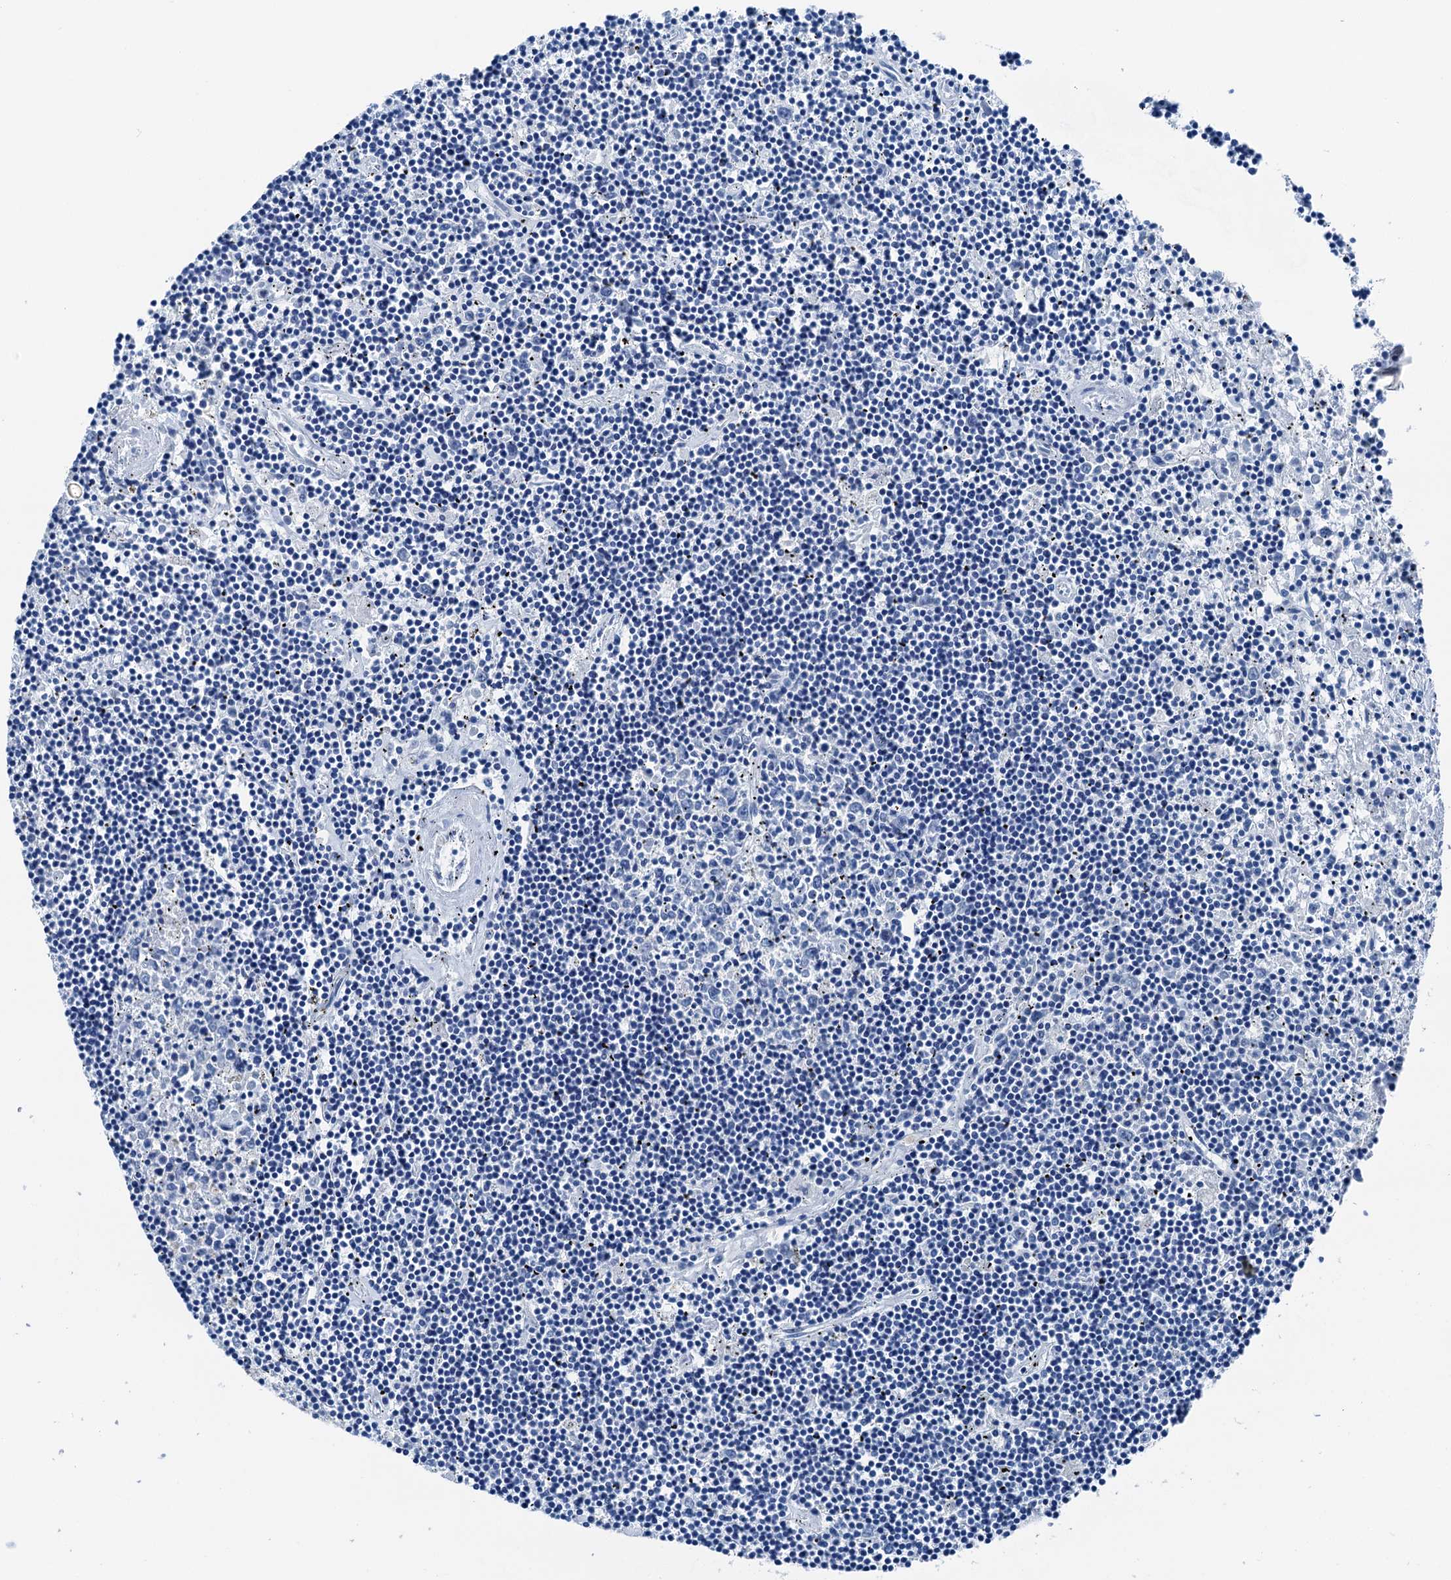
{"staining": {"intensity": "negative", "quantity": "none", "location": "none"}, "tissue": "lymphoma", "cell_type": "Tumor cells", "image_type": "cancer", "snomed": [{"axis": "morphology", "description": "Malignant lymphoma, non-Hodgkin's type, Low grade"}, {"axis": "topography", "description": "Spleen"}], "caption": "Low-grade malignant lymphoma, non-Hodgkin's type stained for a protein using immunohistochemistry demonstrates no staining tumor cells.", "gene": "CBLN3", "patient": {"sex": "male", "age": 76}}